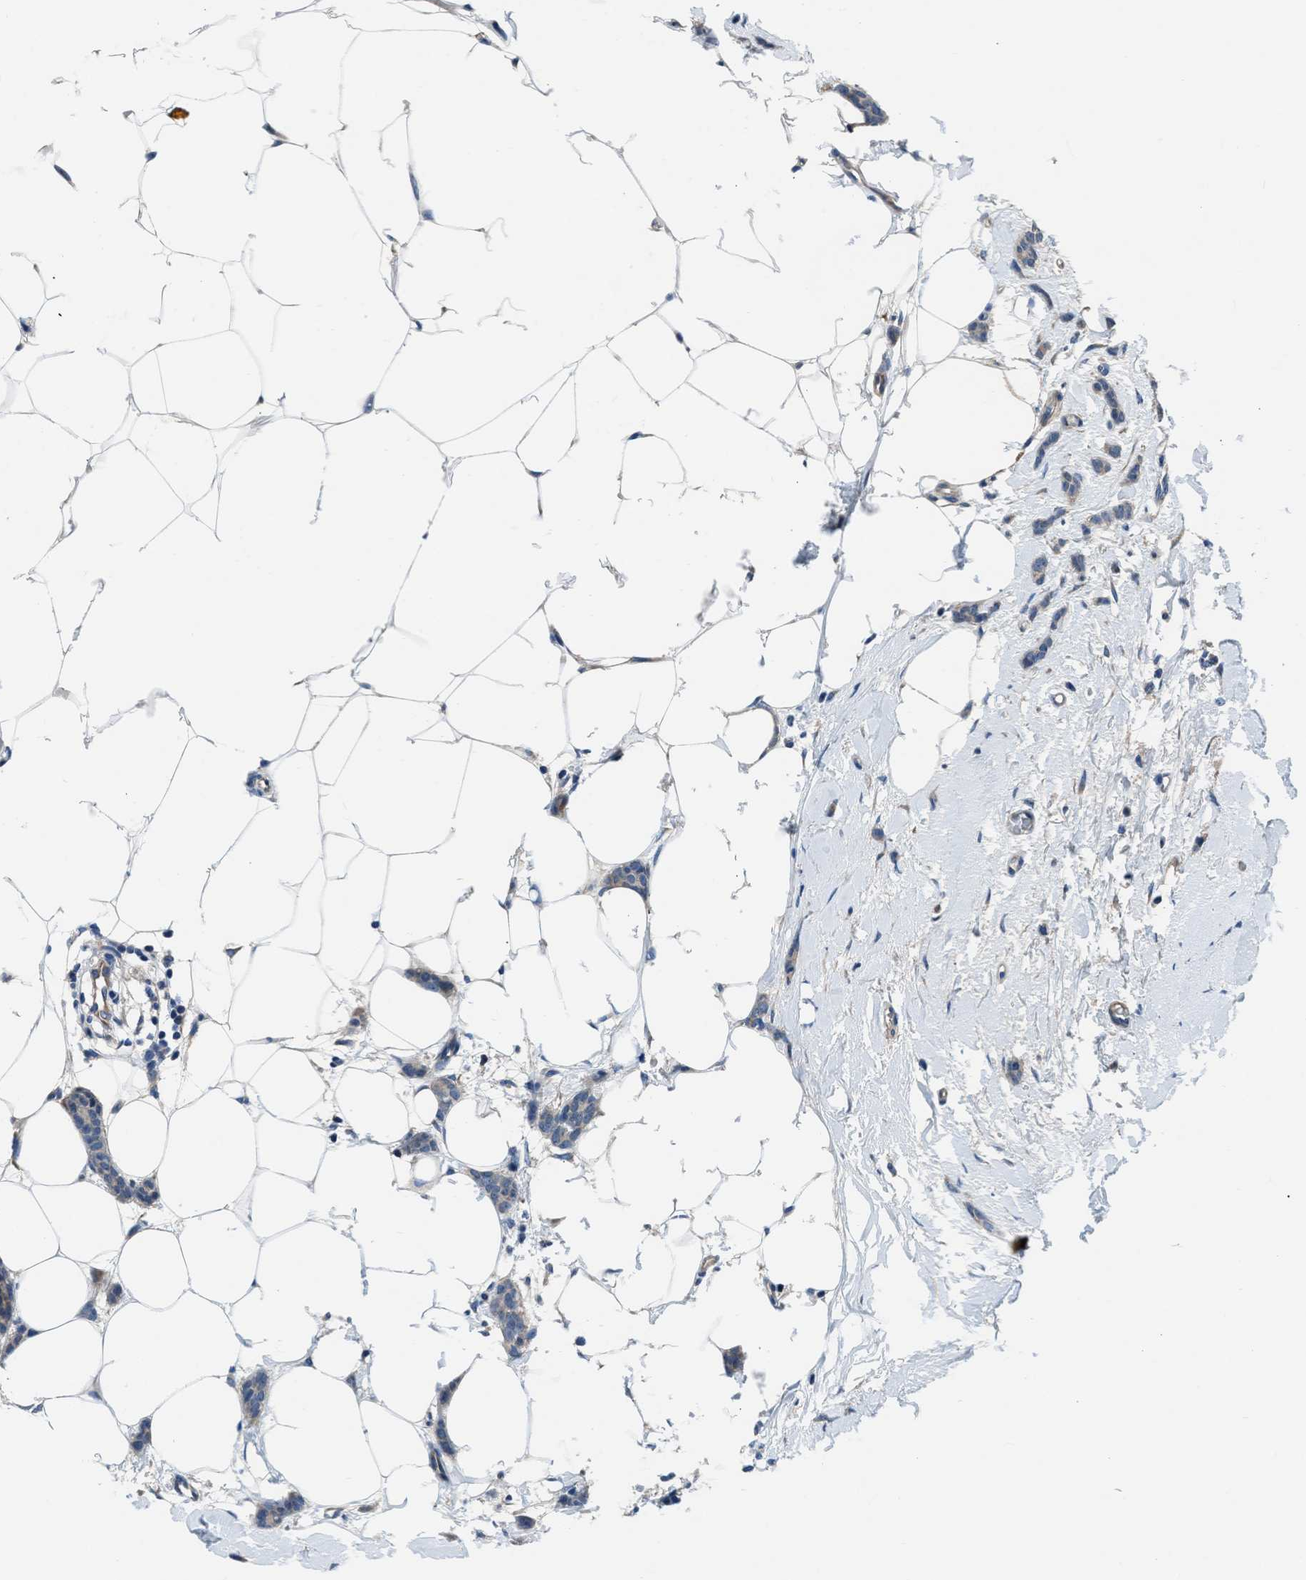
{"staining": {"intensity": "weak", "quantity": "<25%", "location": "cytoplasmic/membranous"}, "tissue": "breast cancer", "cell_type": "Tumor cells", "image_type": "cancer", "snomed": [{"axis": "morphology", "description": "Lobular carcinoma"}, {"axis": "topography", "description": "Skin"}, {"axis": "topography", "description": "Breast"}], "caption": "An IHC histopathology image of breast lobular carcinoma is shown. There is no staining in tumor cells of breast lobular carcinoma.", "gene": "SLC38A6", "patient": {"sex": "female", "age": 46}}